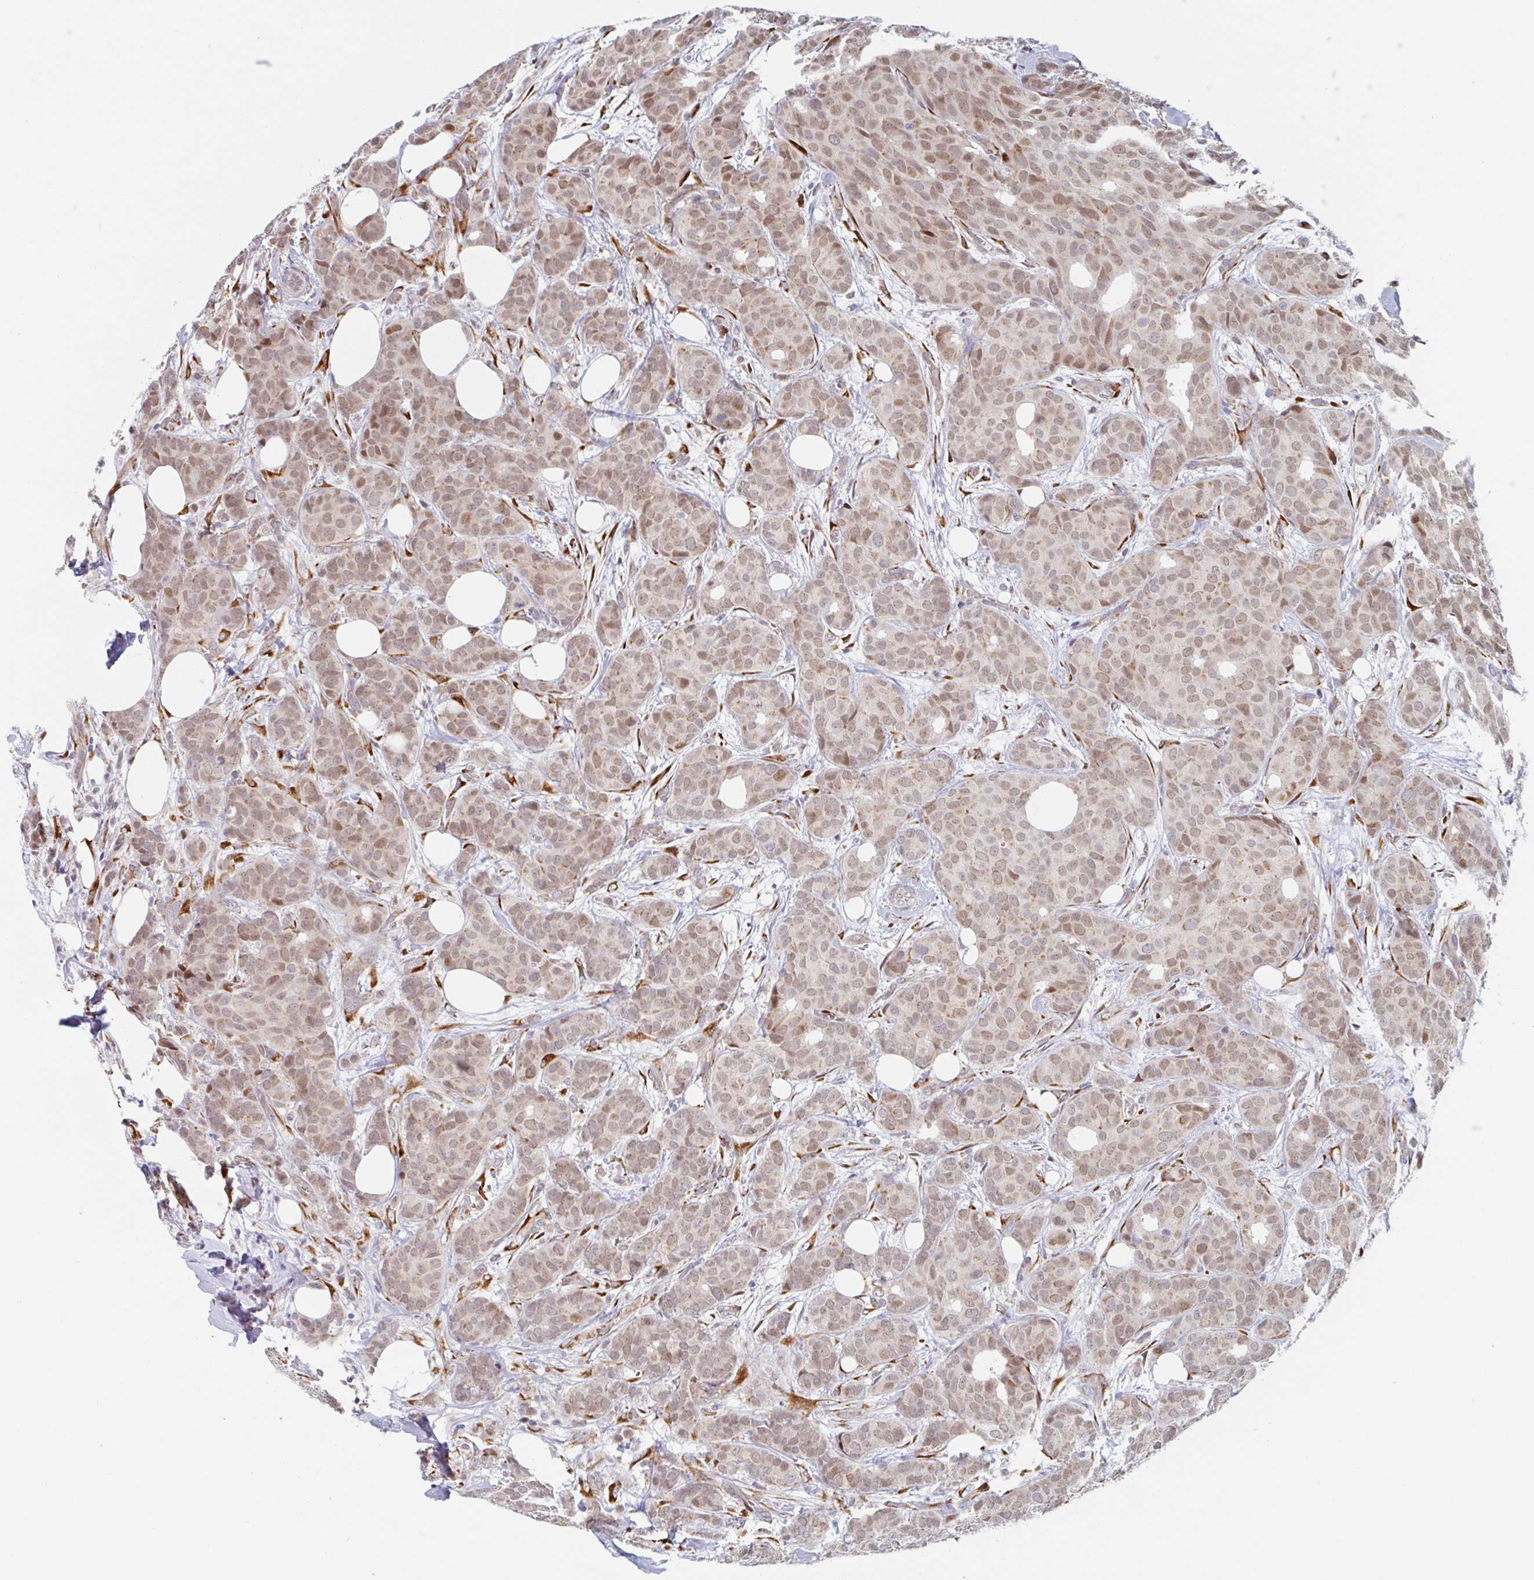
{"staining": {"intensity": "moderate", "quantity": ">75%", "location": "nuclear"}, "tissue": "breast cancer", "cell_type": "Tumor cells", "image_type": "cancer", "snomed": [{"axis": "morphology", "description": "Duct carcinoma"}, {"axis": "topography", "description": "Breast"}], "caption": "A brown stain highlights moderate nuclear positivity of a protein in human breast cancer tumor cells.", "gene": "TRAPPC10", "patient": {"sex": "female", "age": 70}}